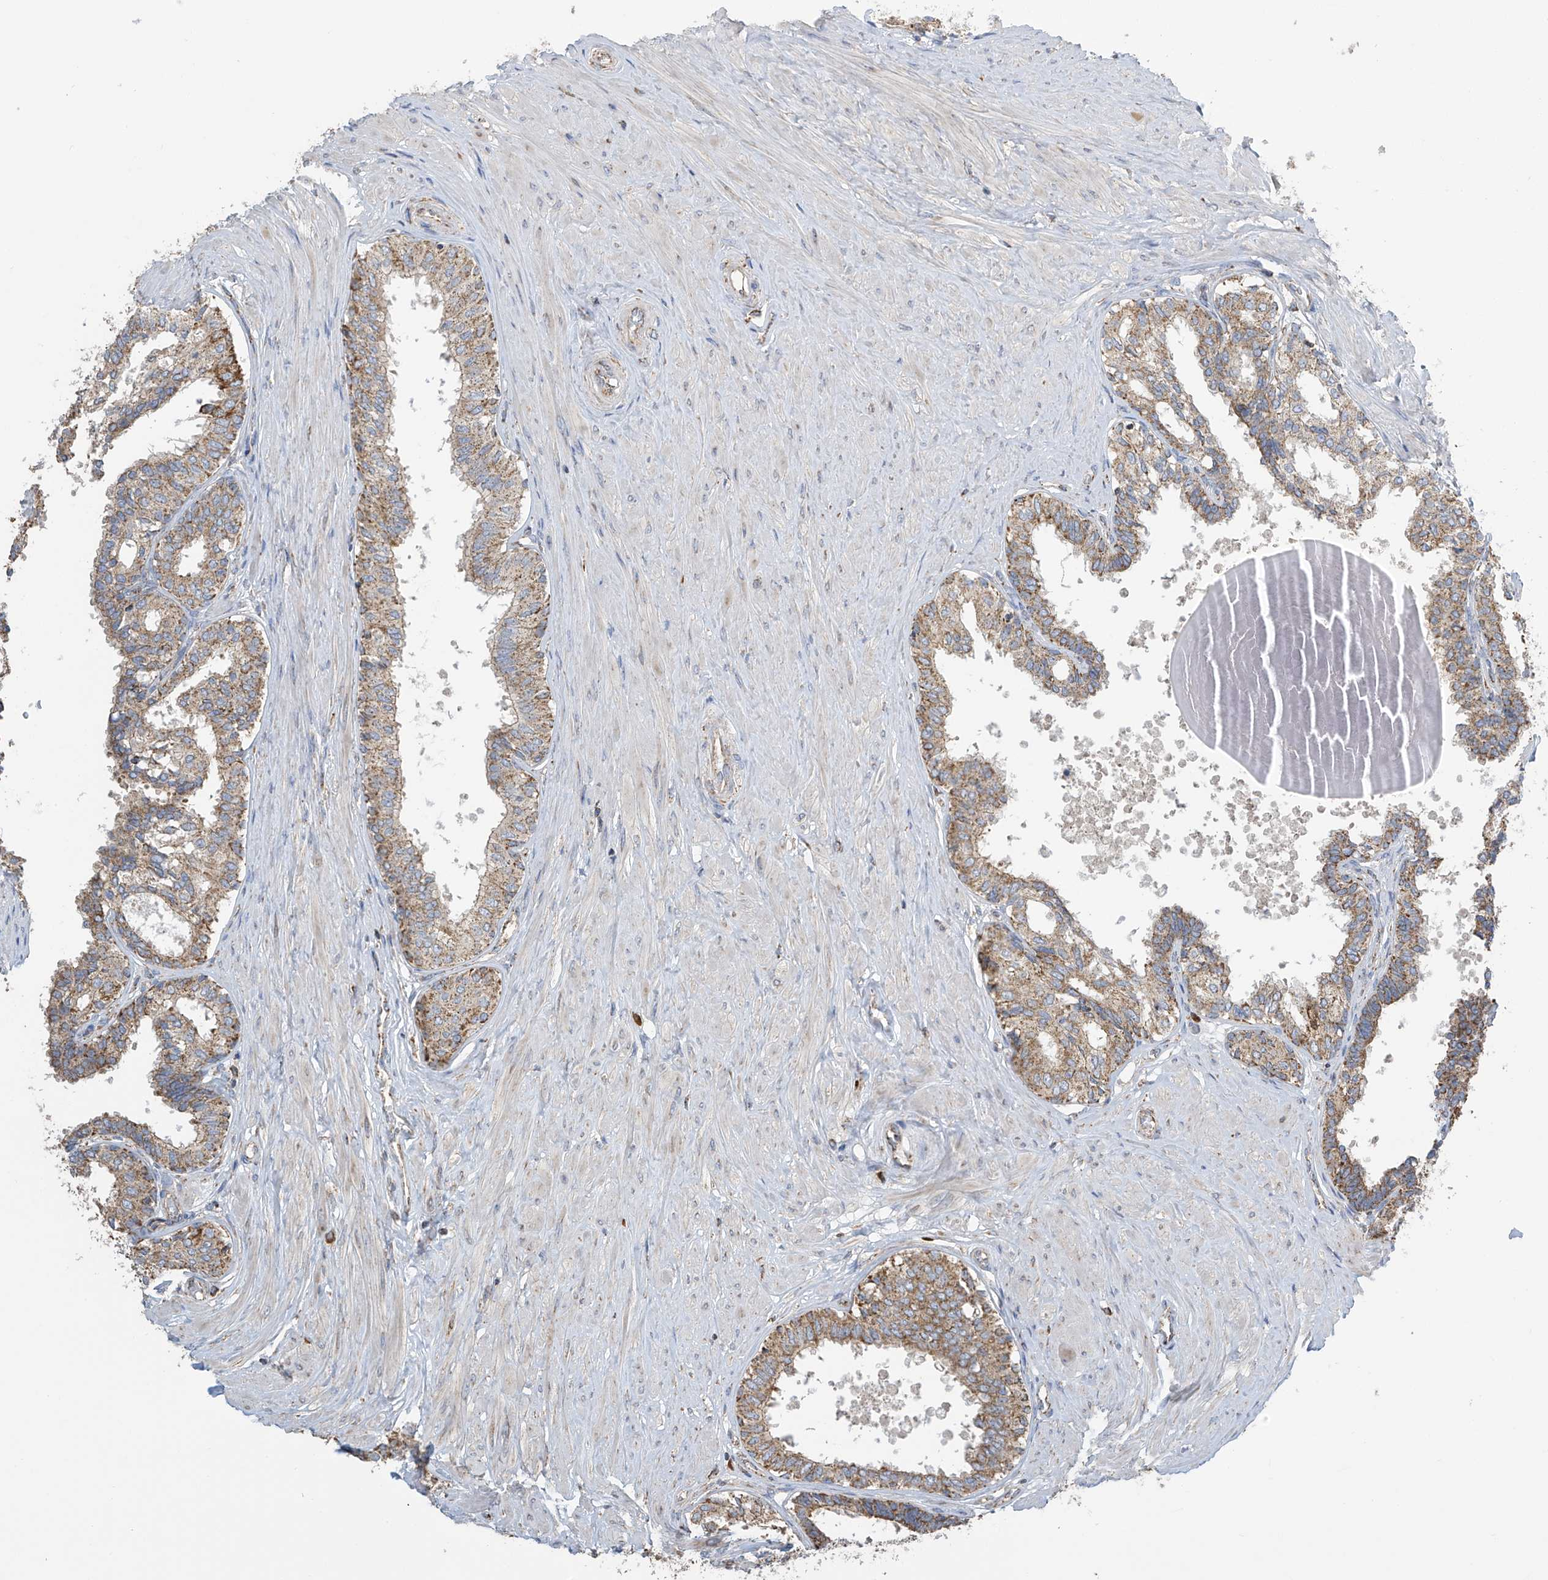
{"staining": {"intensity": "moderate", "quantity": ">75%", "location": "cytoplasmic/membranous"}, "tissue": "prostate", "cell_type": "Glandular cells", "image_type": "normal", "snomed": [{"axis": "morphology", "description": "Normal tissue, NOS"}, {"axis": "topography", "description": "Prostate"}], "caption": "The immunohistochemical stain labels moderate cytoplasmic/membranous positivity in glandular cells of normal prostate. (Brightfield microscopy of DAB IHC at high magnification).", "gene": "PNPT1", "patient": {"sex": "male", "age": 48}}